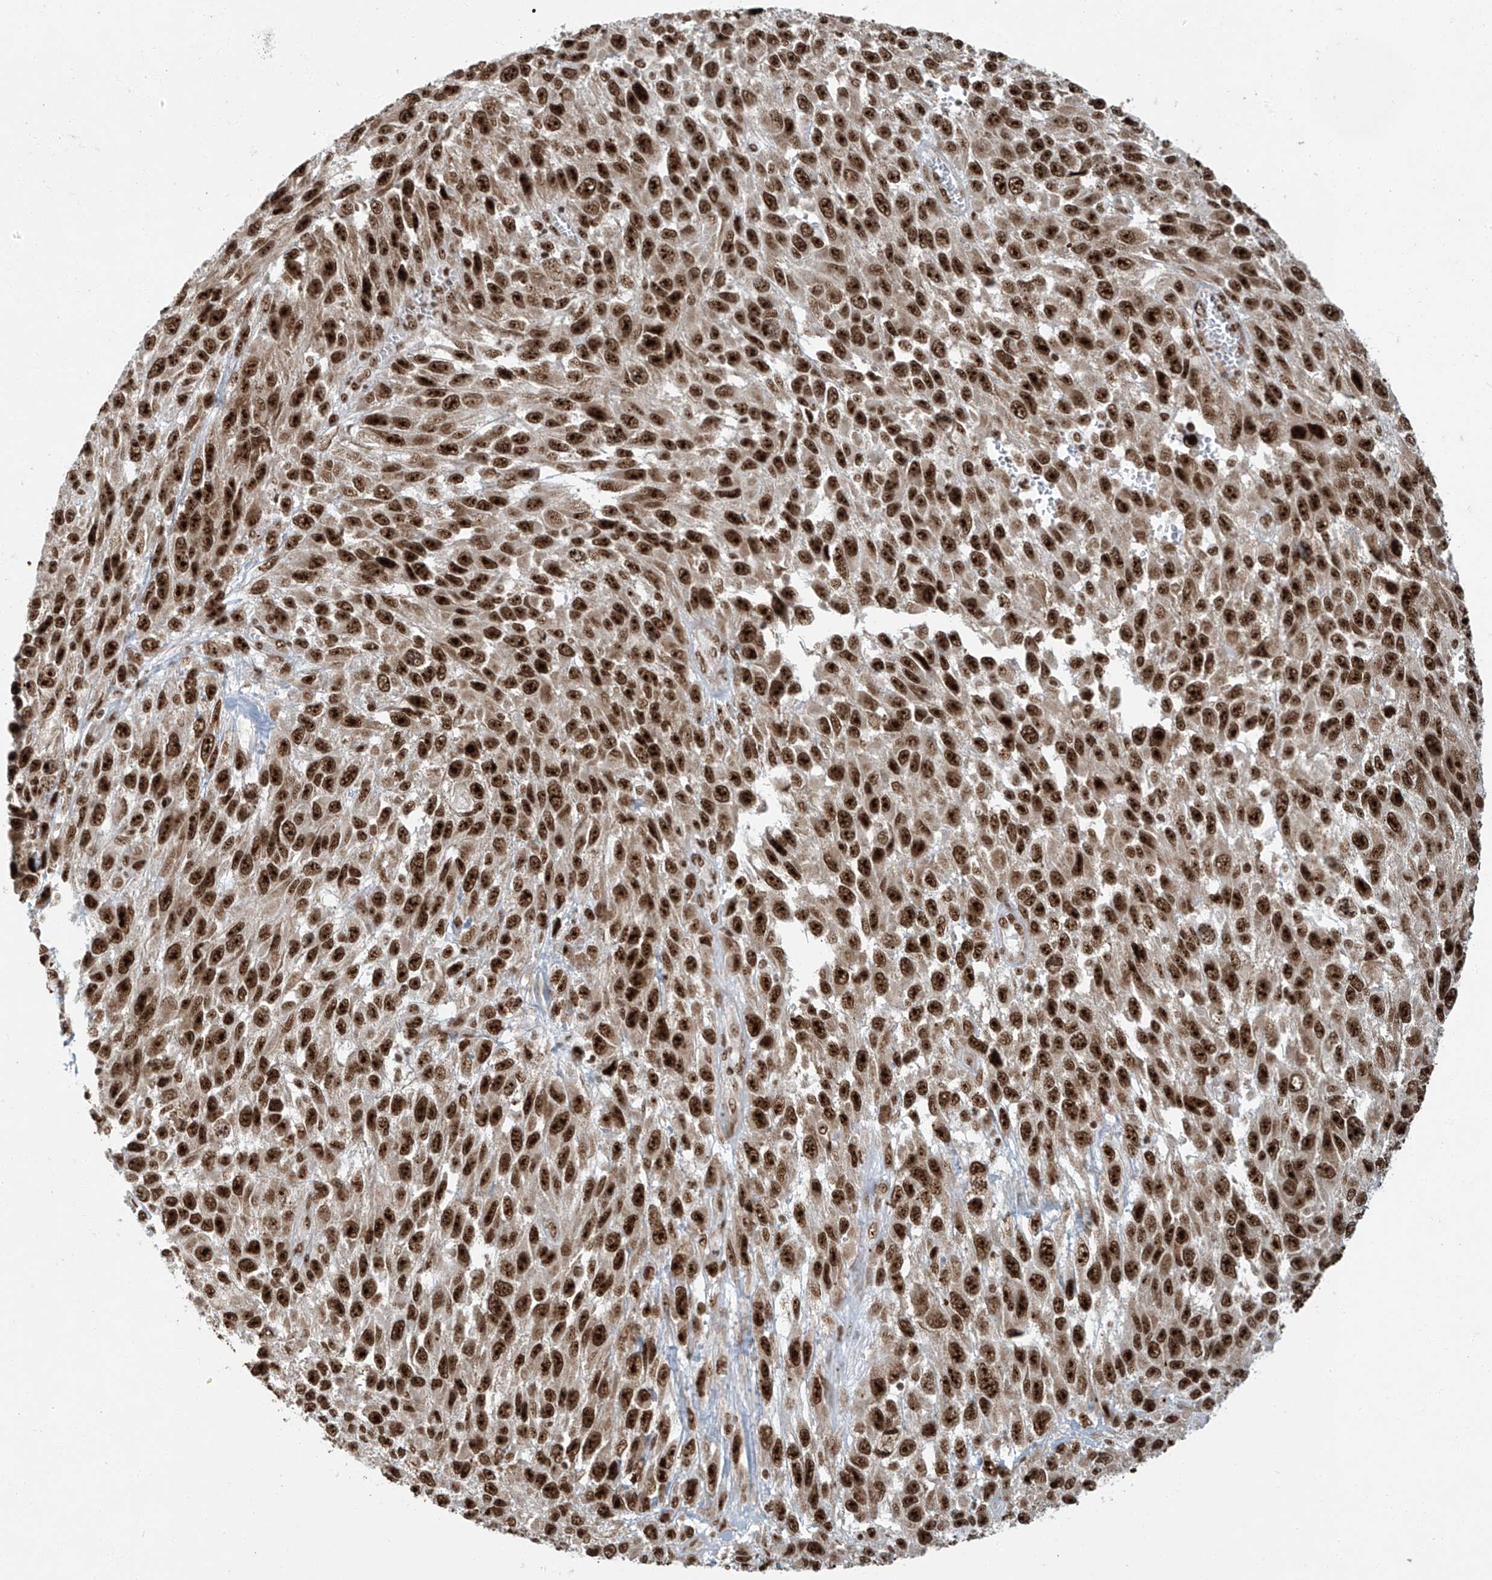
{"staining": {"intensity": "strong", "quantity": ">75%", "location": "nuclear"}, "tissue": "melanoma", "cell_type": "Tumor cells", "image_type": "cancer", "snomed": [{"axis": "morphology", "description": "Malignant melanoma, NOS"}, {"axis": "topography", "description": "Skin"}], "caption": "Melanoma stained with immunohistochemistry (IHC) displays strong nuclear staining in approximately >75% of tumor cells.", "gene": "FAM193B", "patient": {"sex": "female", "age": 96}}